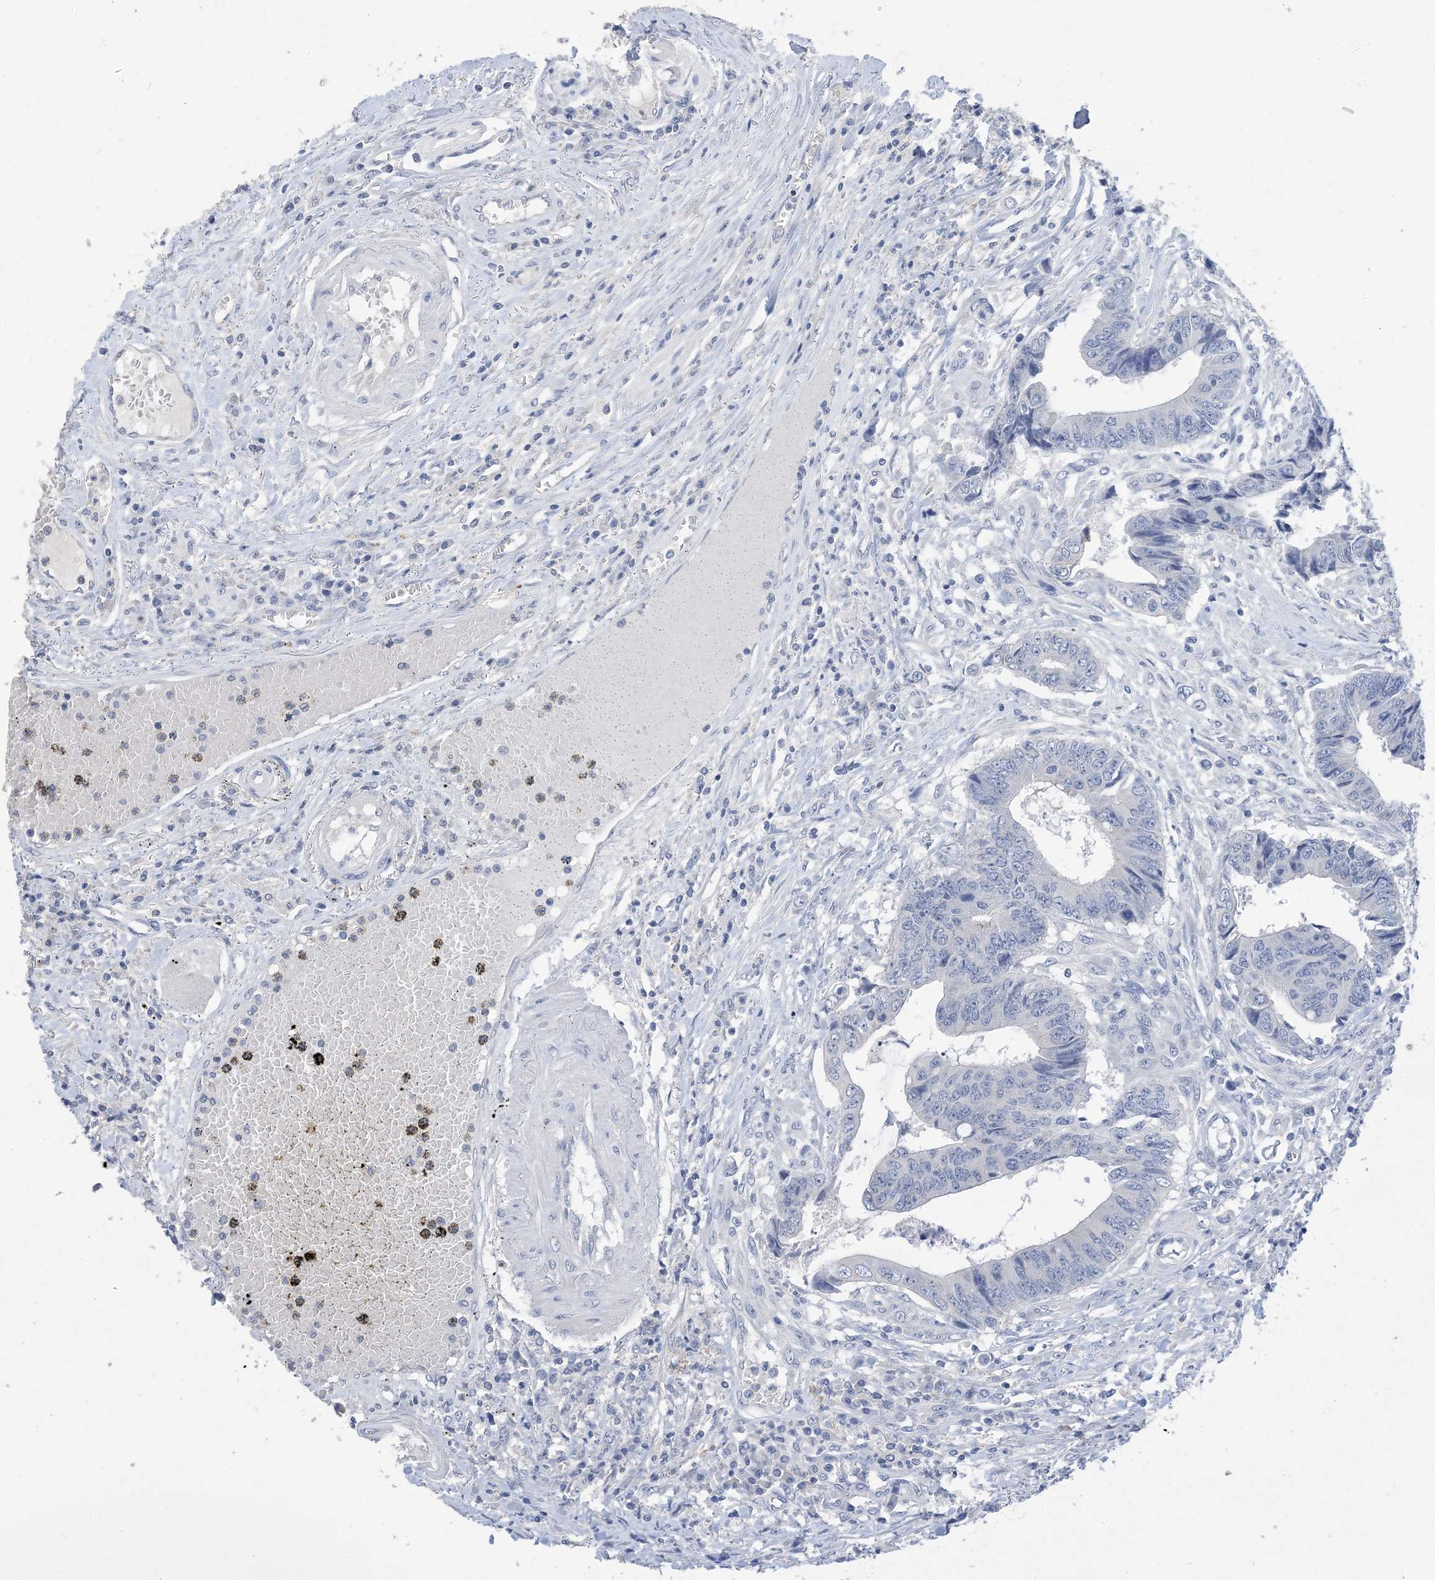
{"staining": {"intensity": "negative", "quantity": "none", "location": "none"}, "tissue": "colorectal cancer", "cell_type": "Tumor cells", "image_type": "cancer", "snomed": [{"axis": "morphology", "description": "Adenocarcinoma, NOS"}, {"axis": "topography", "description": "Rectum"}], "caption": "An immunohistochemistry photomicrograph of colorectal cancer is shown. There is no staining in tumor cells of colorectal cancer.", "gene": "DSC3", "patient": {"sex": "male", "age": 84}}